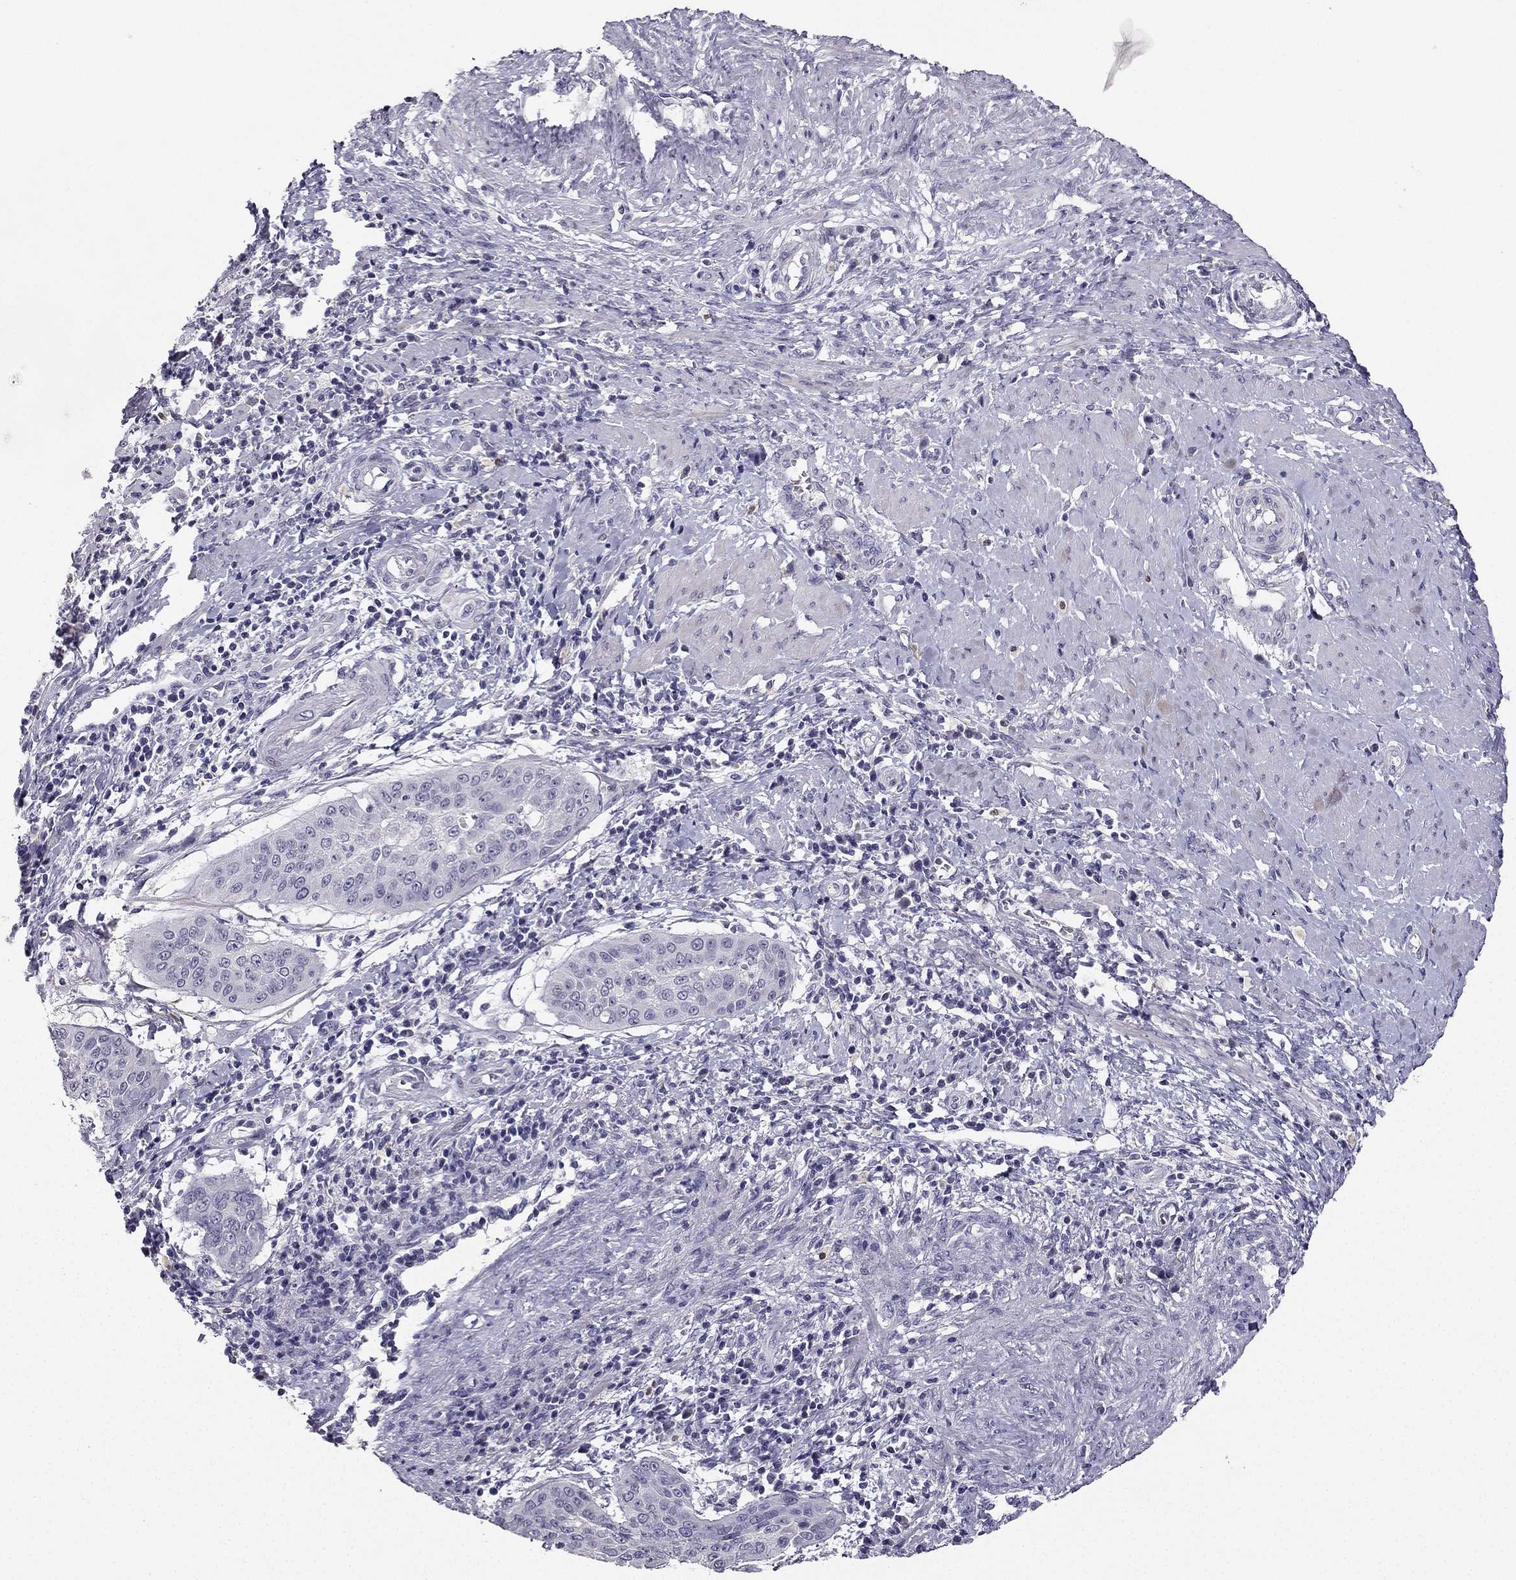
{"staining": {"intensity": "negative", "quantity": "none", "location": "none"}, "tissue": "cervical cancer", "cell_type": "Tumor cells", "image_type": "cancer", "snomed": [{"axis": "morphology", "description": "Squamous cell carcinoma, NOS"}, {"axis": "topography", "description": "Cervix"}], "caption": "Immunohistochemical staining of human squamous cell carcinoma (cervical) demonstrates no significant expression in tumor cells. (Brightfield microscopy of DAB (3,3'-diaminobenzidine) immunohistochemistry (IHC) at high magnification).", "gene": "CALB2", "patient": {"sex": "female", "age": 39}}